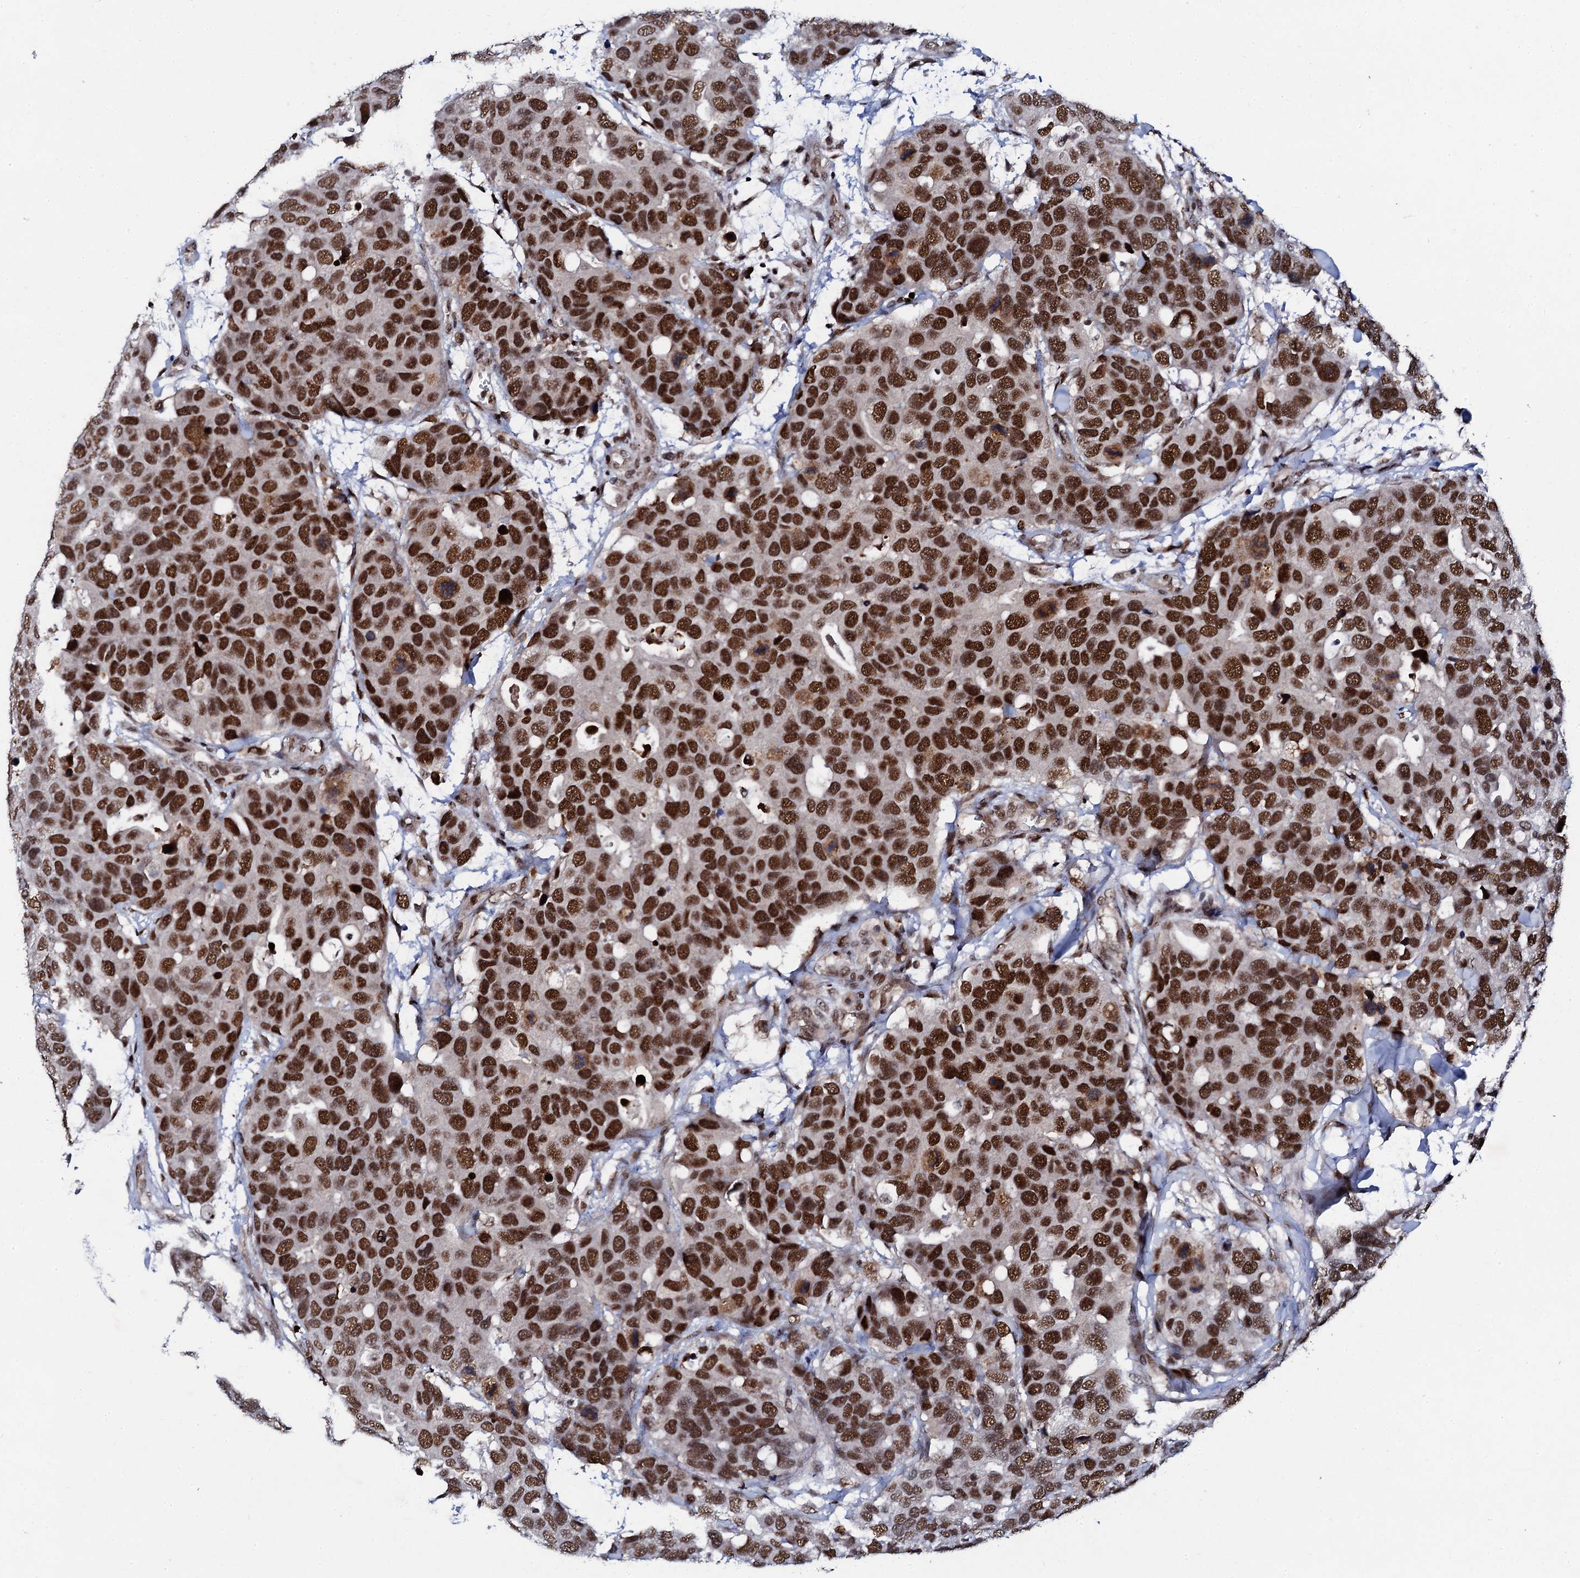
{"staining": {"intensity": "strong", "quantity": ">75%", "location": "nuclear"}, "tissue": "breast cancer", "cell_type": "Tumor cells", "image_type": "cancer", "snomed": [{"axis": "morphology", "description": "Duct carcinoma"}, {"axis": "topography", "description": "Breast"}], "caption": "Immunohistochemical staining of human infiltrating ductal carcinoma (breast) exhibits high levels of strong nuclear positivity in about >75% of tumor cells.", "gene": "CSTF3", "patient": {"sex": "female", "age": 83}}